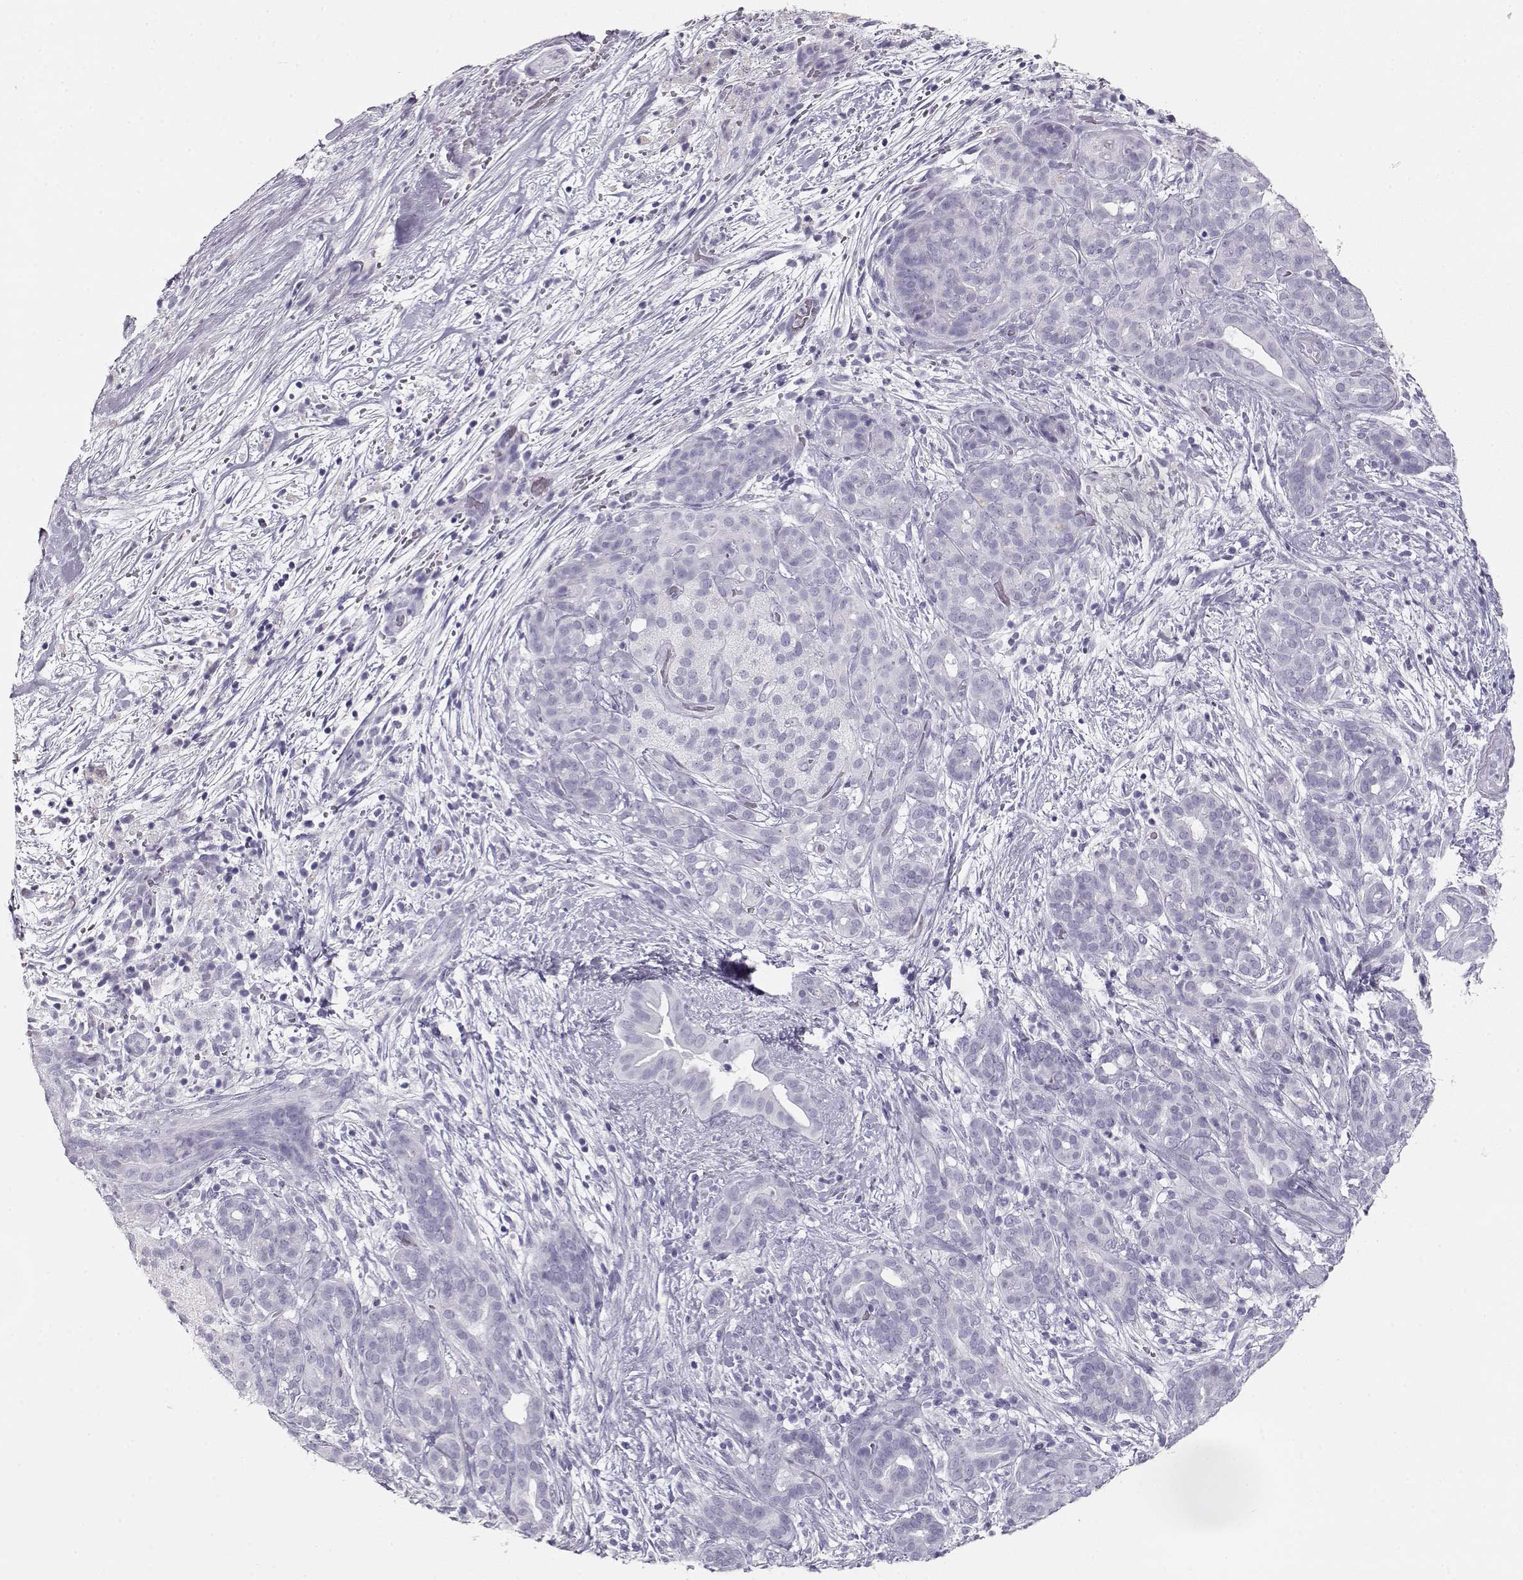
{"staining": {"intensity": "negative", "quantity": "none", "location": "none"}, "tissue": "pancreatic cancer", "cell_type": "Tumor cells", "image_type": "cancer", "snomed": [{"axis": "morphology", "description": "Adenocarcinoma, NOS"}, {"axis": "topography", "description": "Pancreas"}], "caption": "IHC photomicrograph of human pancreatic cancer (adenocarcinoma) stained for a protein (brown), which displays no positivity in tumor cells.", "gene": "TKTL1", "patient": {"sex": "male", "age": 44}}